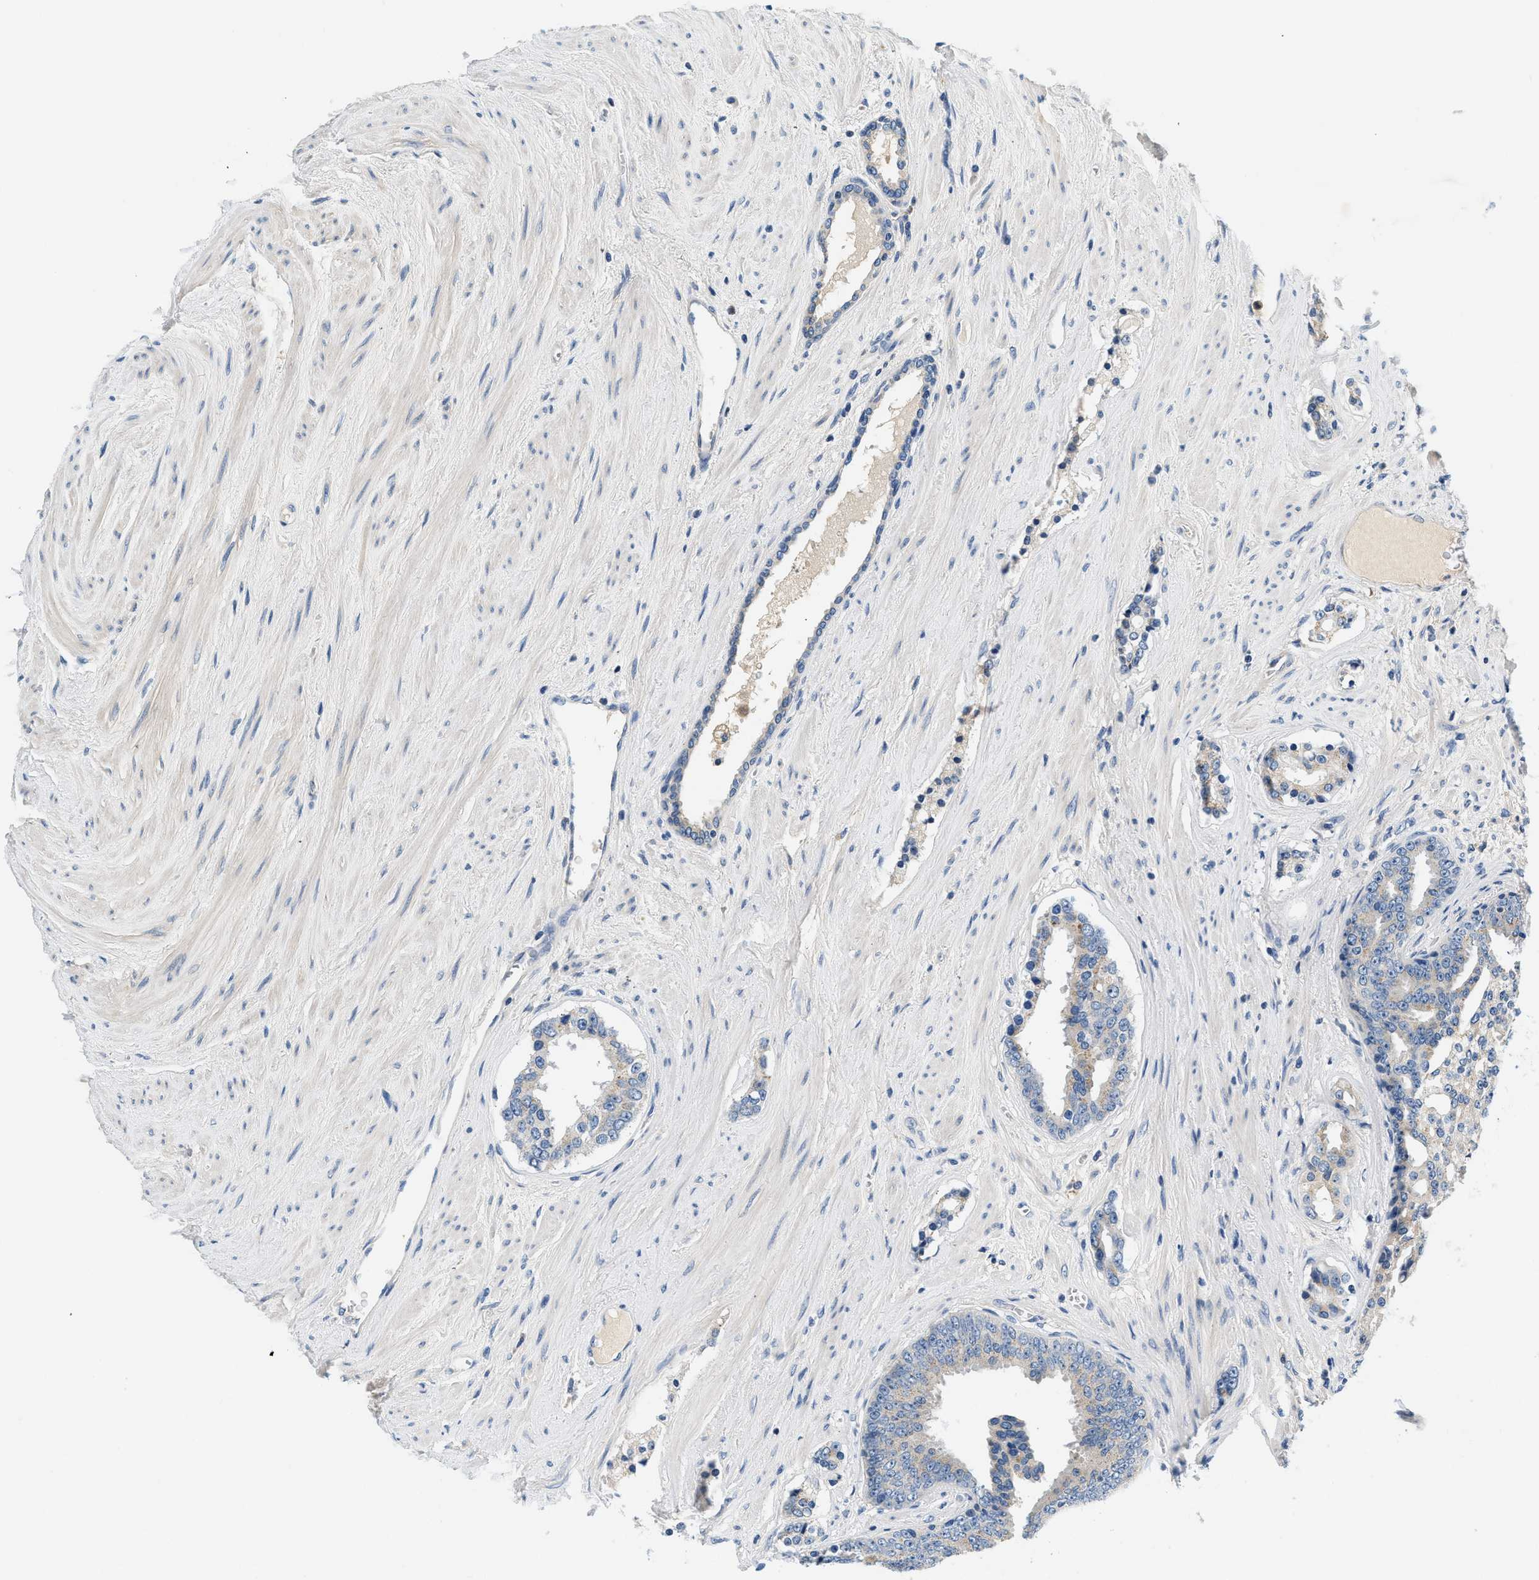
{"staining": {"intensity": "weak", "quantity": "<25%", "location": "cytoplasmic/membranous"}, "tissue": "prostate cancer", "cell_type": "Tumor cells", "image_type": "cancer", "snomed": [{"axis": "morphology", "description": "Adenocarcinoma, High grade"}, {"axis": "topography", "description": "Prostate"}], "caption": "This is an immunohistochemistry (IHC) histopathology image of human prostate high-grade adenocarcinoma. There is no staining in tumor cells.", "gene": "SLC35E1", "patient": {"sex": "male", "age": 71}}